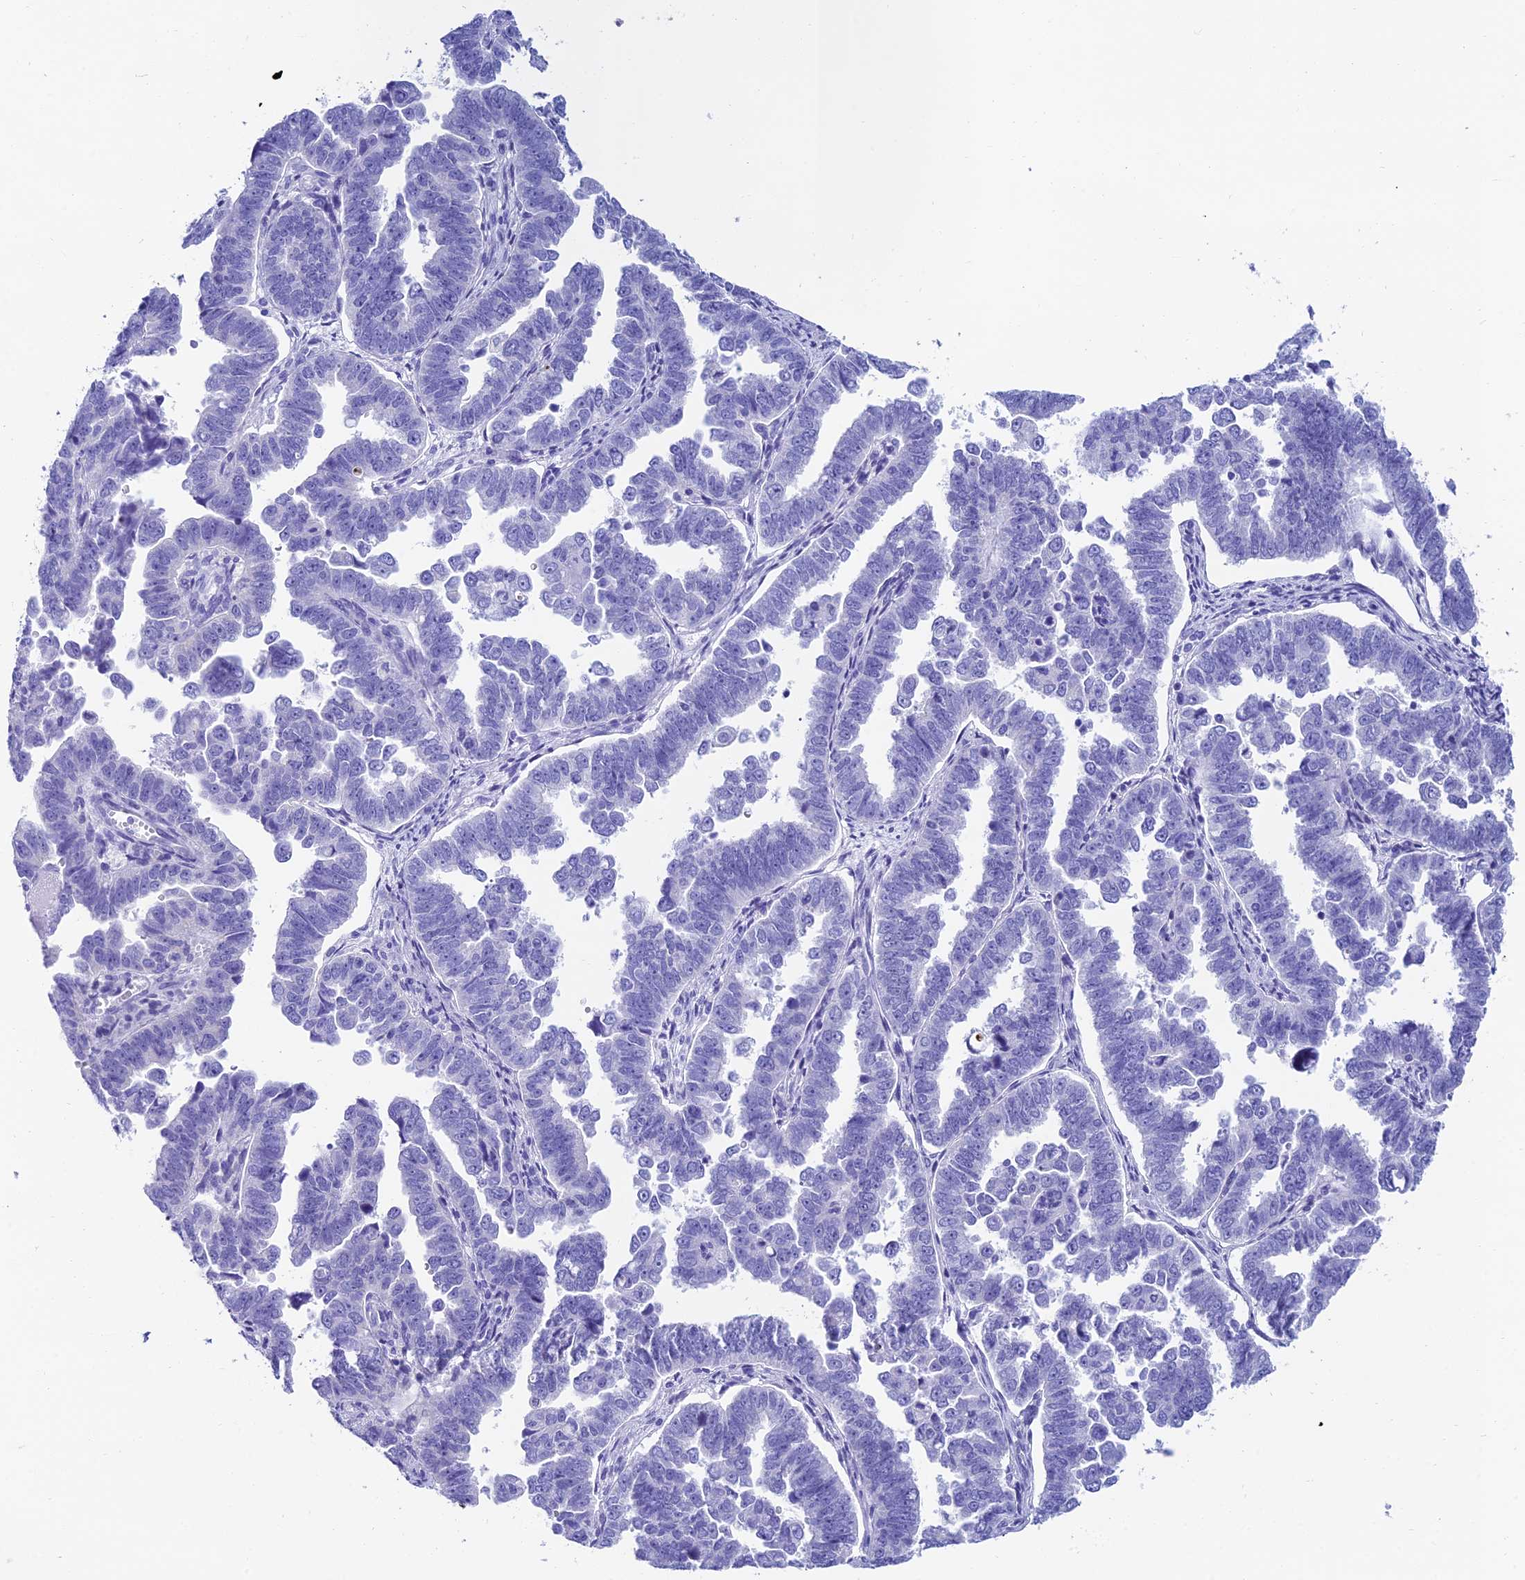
{"staining": {"intensity": "negative", "quantity": "none", "location": "none"}, "tissue": "endometrial cancer", "cell_type": "Tumor cells", "image_type": "cancer", "snomed": [{"axis": "morphology", "description": "Adenocarcinoma, NOS"}, {"axis": "topography", "description": "Endometrium"}], "caption": "This is a micrograph of immunohistochemistry staining of adenocarcinoma (endometrial), which shows no expression in tumor cells.", "gene": "REEP4", "patient": {"sex": "female", "age": 75}}